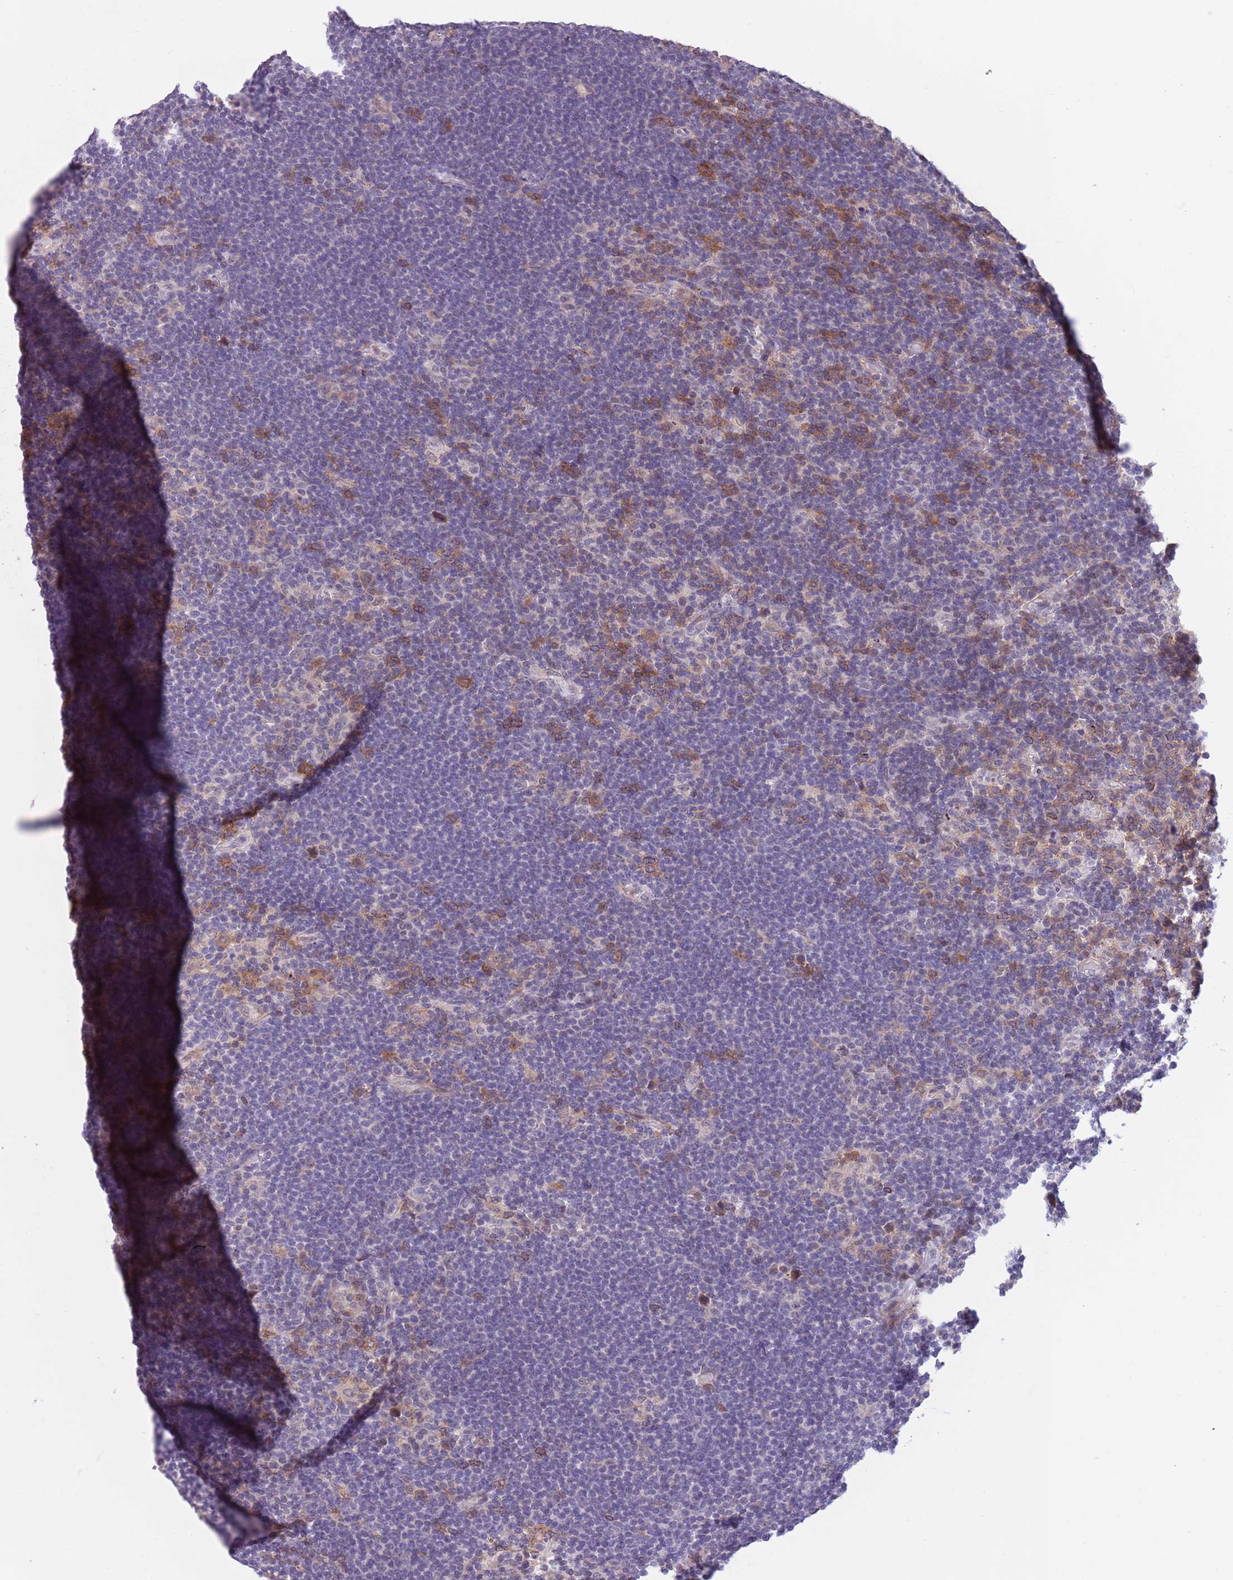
{"staining": {"intensity": "negative", "quantity": "none", "location": "none"}, "tissue": "lymphoma", "cell_type": "Tumor cells", "image_type": "cancer", "snomed": [{"axis": "morphology", "description": "Hodgkin's disease, NOS"}, {"axis": "topography", "description": "Lymph node"}], "caption": "Immunohistochemistry (IHC) histopathology image of human Hodgkin's disease stained for a protein (brown), which shows no positivity in tumor cells.", "gene": "JAML", "patient": {"sex": "female", "age": 57}}